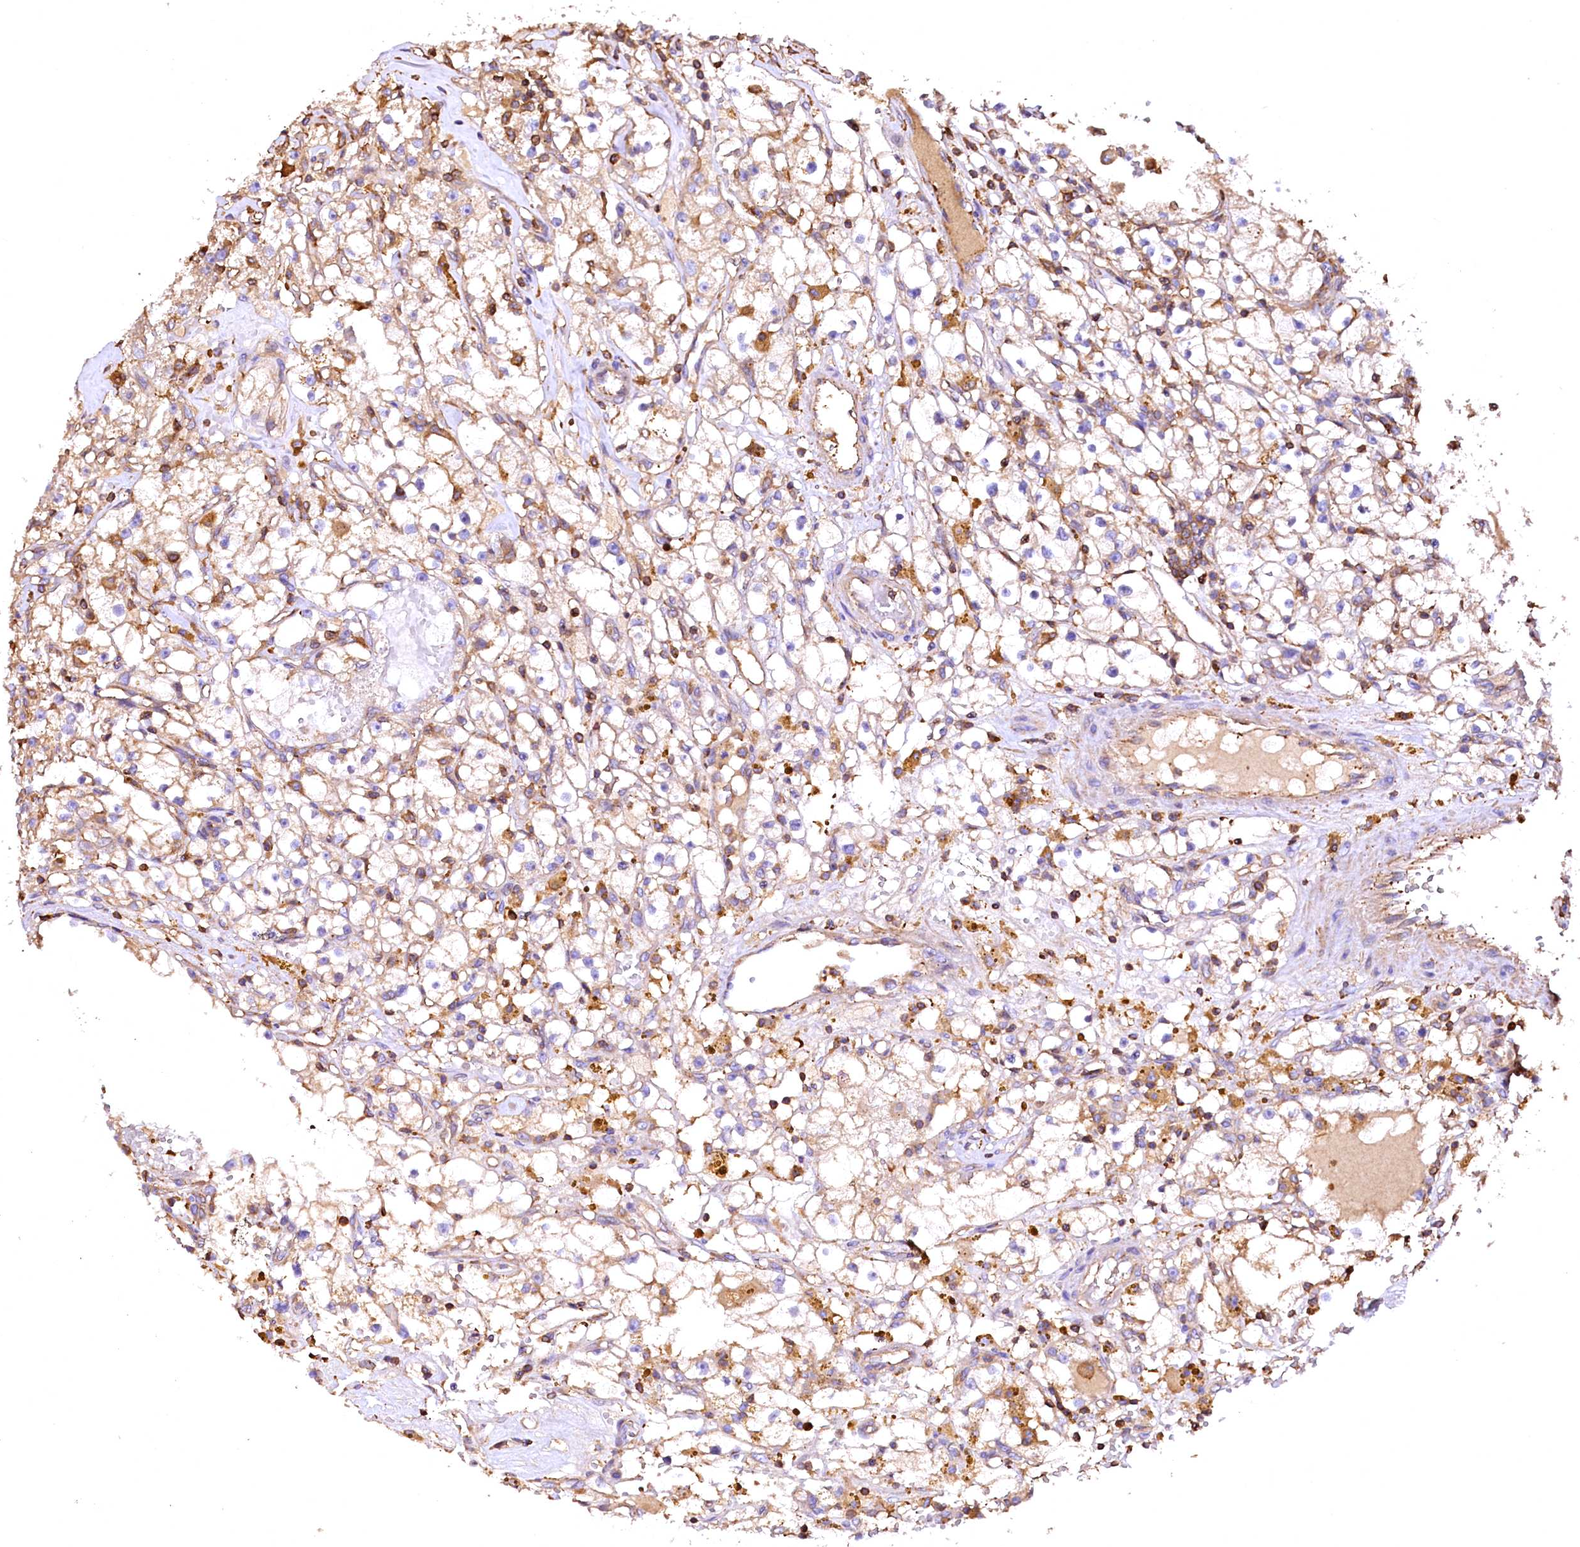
{"staining": {"intensity": "weak", "quantity": "25%-75%", "location": "cytoplasmic/membranous"}, "tissue": "renal cancer", "cell_type": "Tumor cells", "image_type": "cancer", "snomed": [{"axis": "morphology", "description": "Adenocarcinoma, NOS"}, {"axis": "topography", "description": "Kidney"}], "caption": "Brown immunohistochemical staining in renal cancer exhibits weak cytoplasmic/membranous staining in about 25%-75% of tumor cells. The protein of interest is shown in brown color, while the nuclei are stained blue.", "gene": "RARS2", "patient": {"sex": "male", "age": 56}}